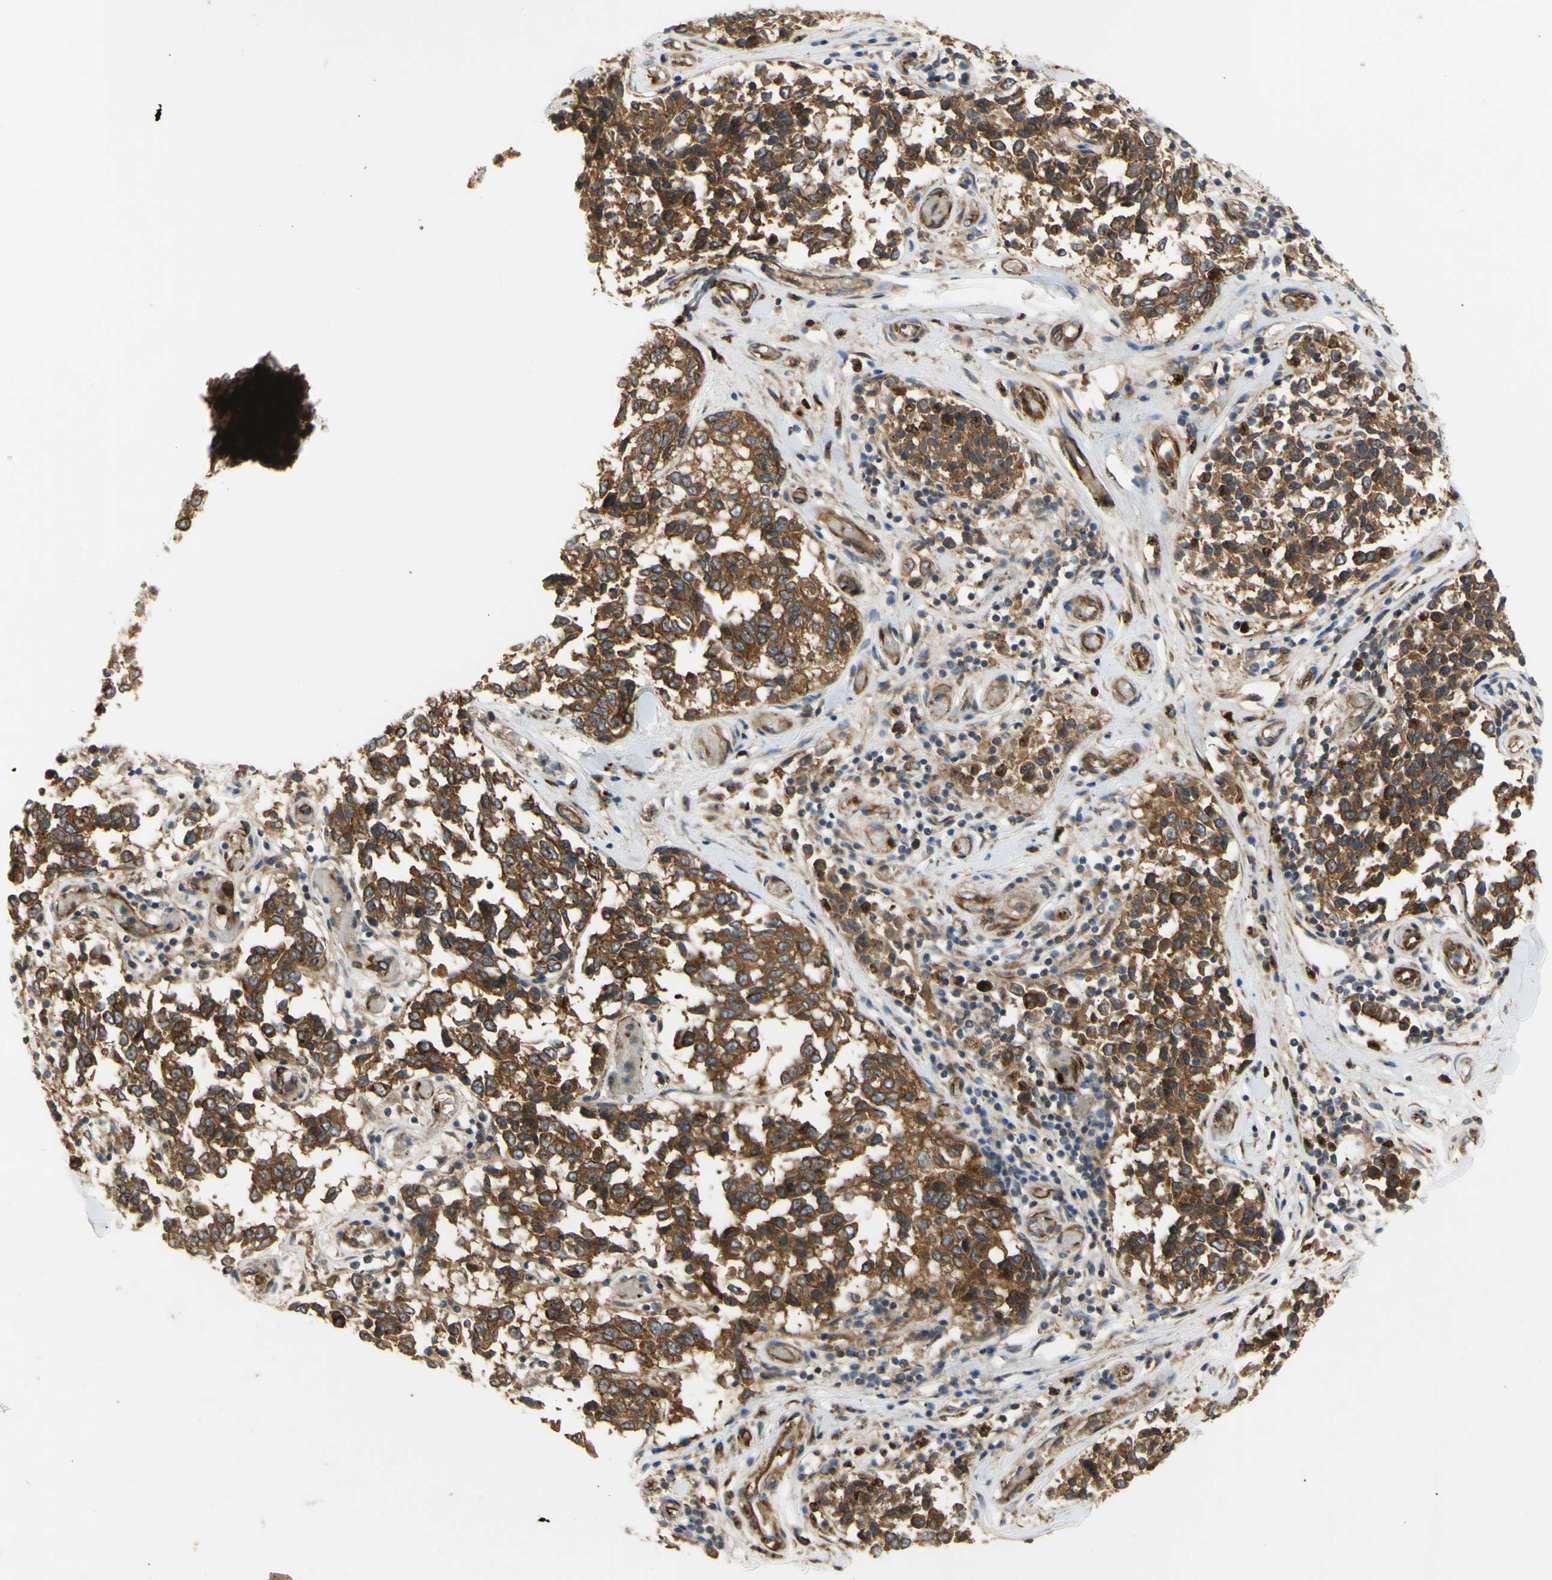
{"staining": {"intensity": "strong", "quantity": ">75%", "location": "cytoplasmic/membranous"}, "tissue": "melanoma", "cell_type": "Tumor cells", "image_type": "cancer", "snomed": [{"axis": "morphology", "description": "Malignant melanoma, NOS"}, {"axis": "topography", "description": "Skin"}], "caption": "This micrograph shows immunohistochemistry staining of human malignant melanoma, with high strong cytoplasmic/membranous staining in approximately >75% of tumor cells.", "gene": "TUBG2", "patient": {"sex": "female", "age": 64}}